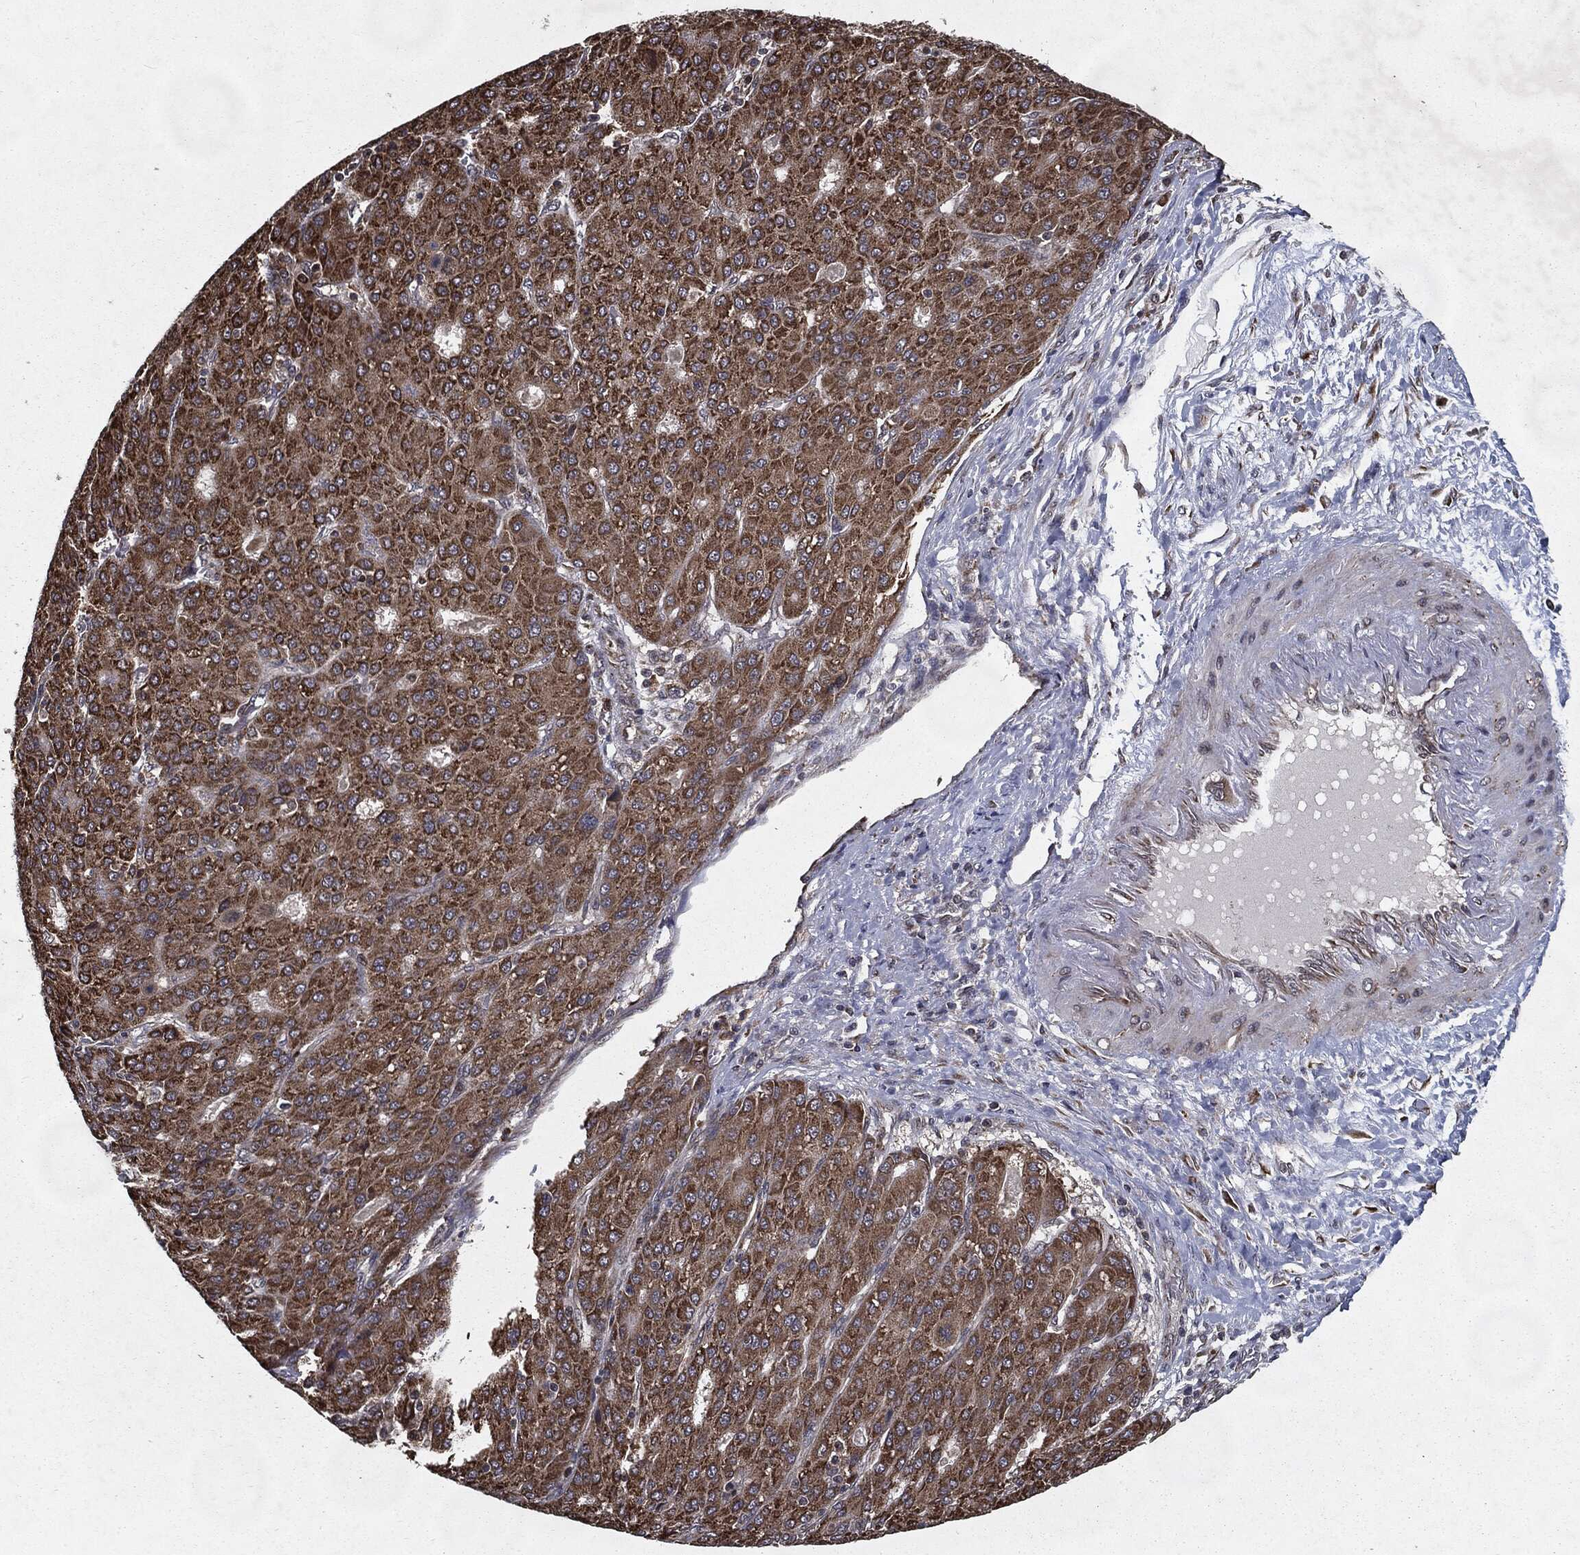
{"staining": {"intensity": "strong", "quantity": ">75%", "location": "cytoplasmic/membranous"}, "tissue": "liver cancer", "cell_type": "Tumor cells", "image_type": "cancer", "snomed": [{"axis": "morphology", "description": "Carcinoma, Hepatocellular, NOS"}, {"axis": "topography", "description": "Liver"}], "caption": "Immunohistochemistry (IHC) of liver hepatocellular carcinoma exhibits high levels of strong cytoplasmic/membranous staining in about >75% of tumor cells. (brown staining indicates protein expression, while blue staining denotes nuclei).", "gene": "HDAC5", "patient": {"sex": "male", "age": 65}}